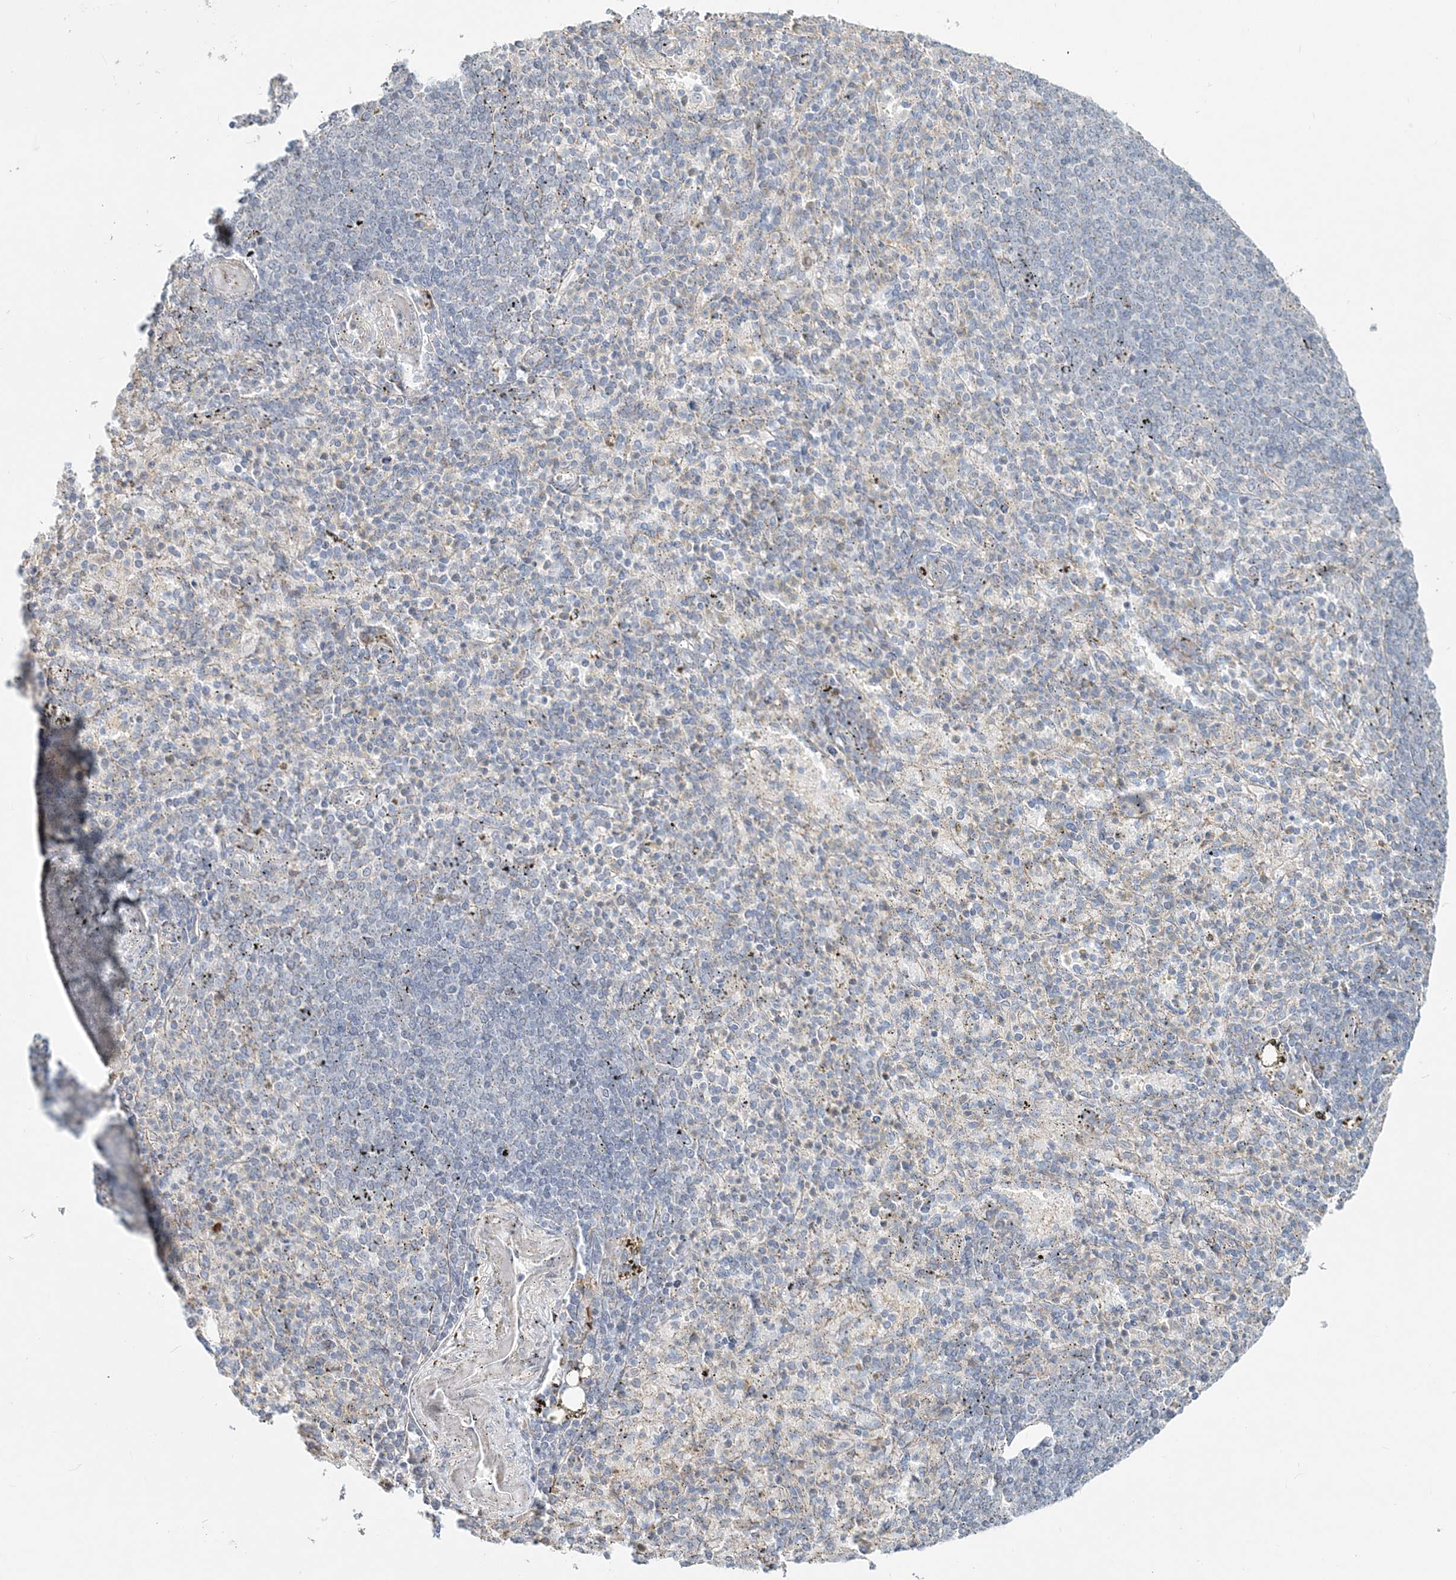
{"staining": {"intensity": "negative", "quantity": "none", "location": "none"}, "tissue": "spleen", "cell_type": "Cells in red pulp", "image_type": "normal", "snomed": [{"axis": "morphology", "description": "Normal tissue, NOS"}, {"axis": "topography", "description": "Spleen"}], "caption": "The micrograph reveals no staining of cells in red pulp in normal spleen.", "gene": "CXXC5", "patient": {"sex": "female", "age": 74}}